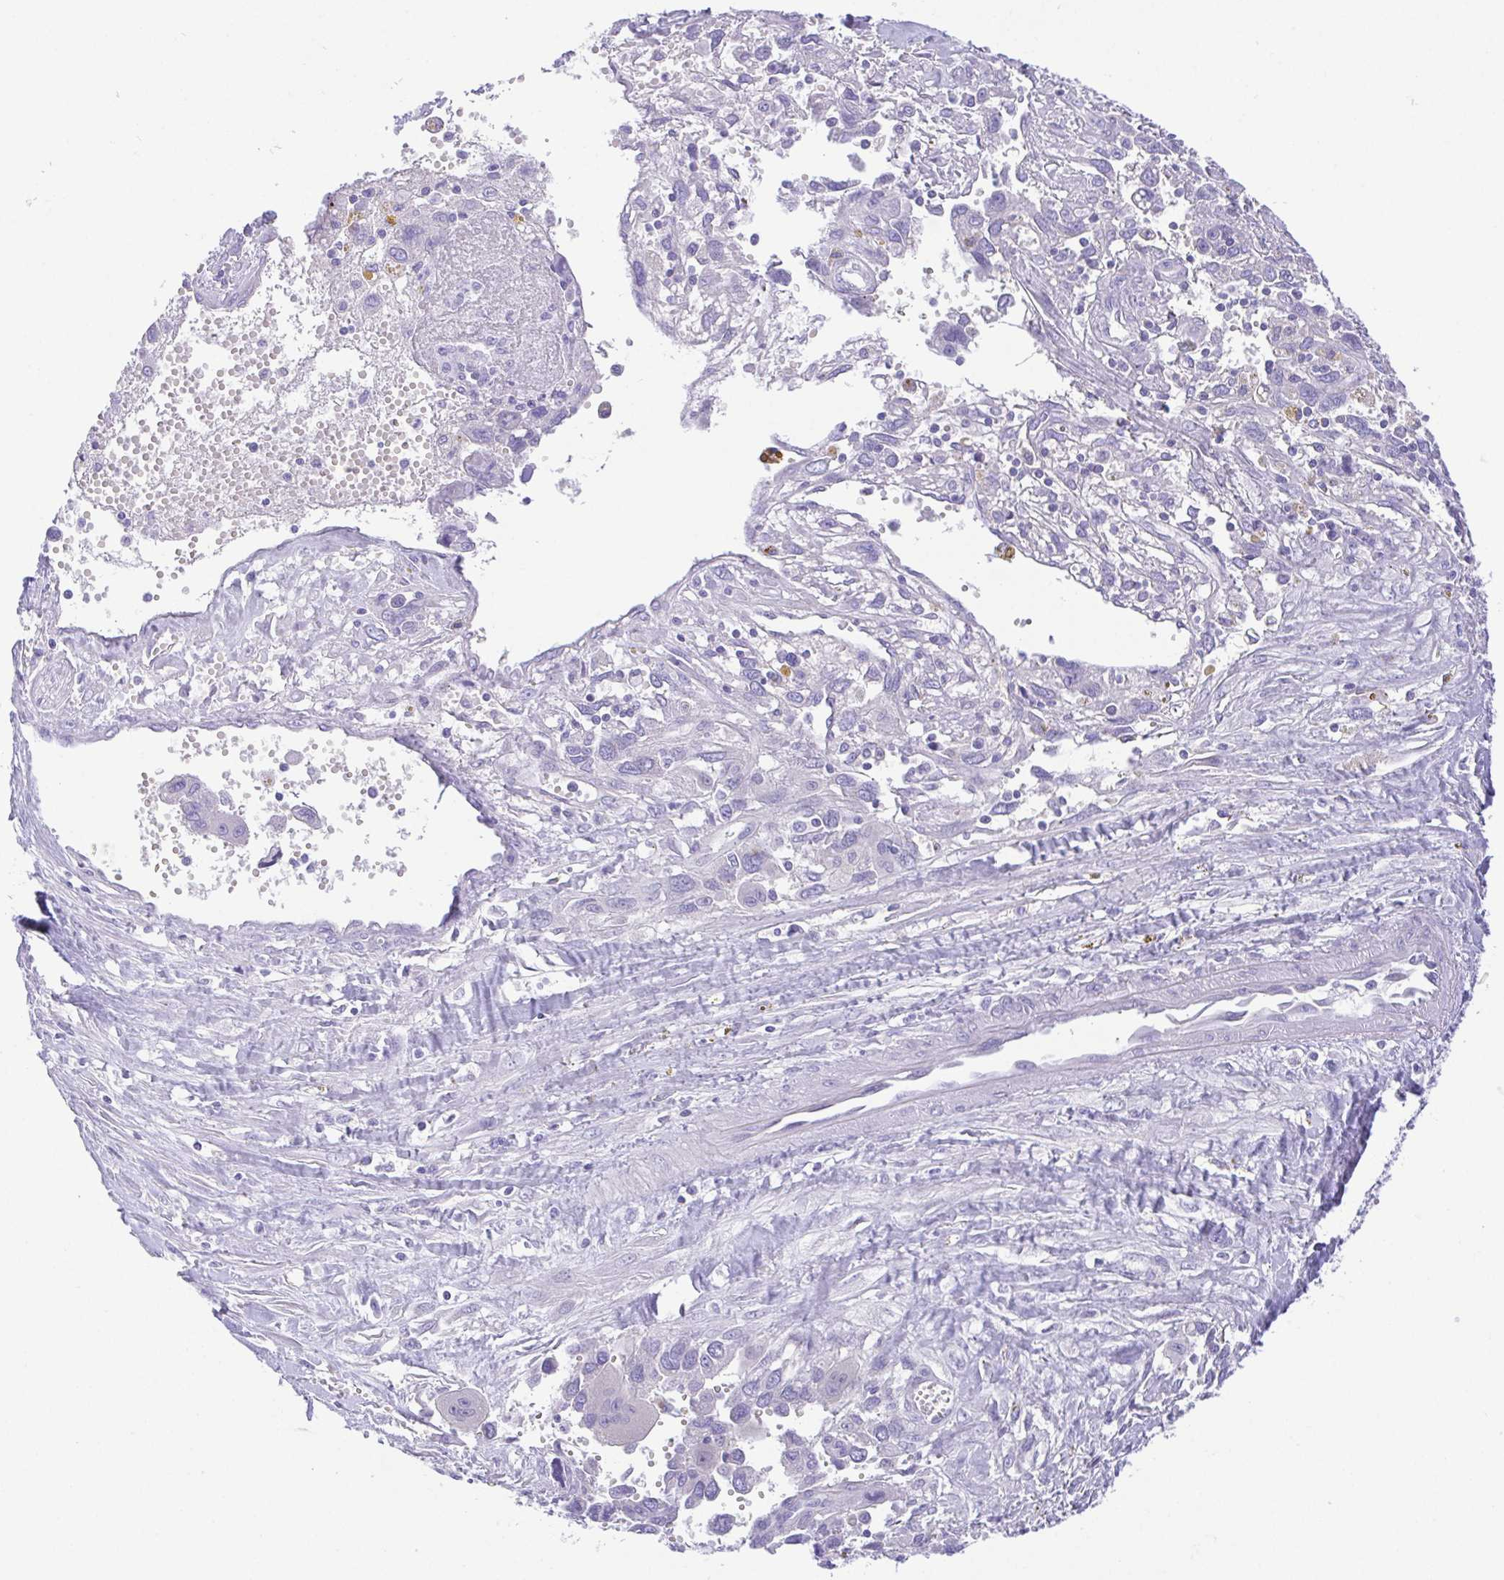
{"staining": {"intensity": "negative", "quantity": "none", "location": "none"}, "tissue": "pancreatic cancer", "cell_type": "Tumor cells", "image_type": "cancer", "snomed": [{"axis": "morphology", "description": "Adenocarcinoma, NOS"}, {"axis": "topography", "description": "Pancreas"}], "caption": "Immunohistochemistry (IHC) histopathology image of neoplastic tissue: human pancreatic cancer (adenocarcinoma) stained with DAB shows no significant protein positivity in tumor cells.", "gene": "LUZP4", "patient": {"sex": "female", "age": 47}}